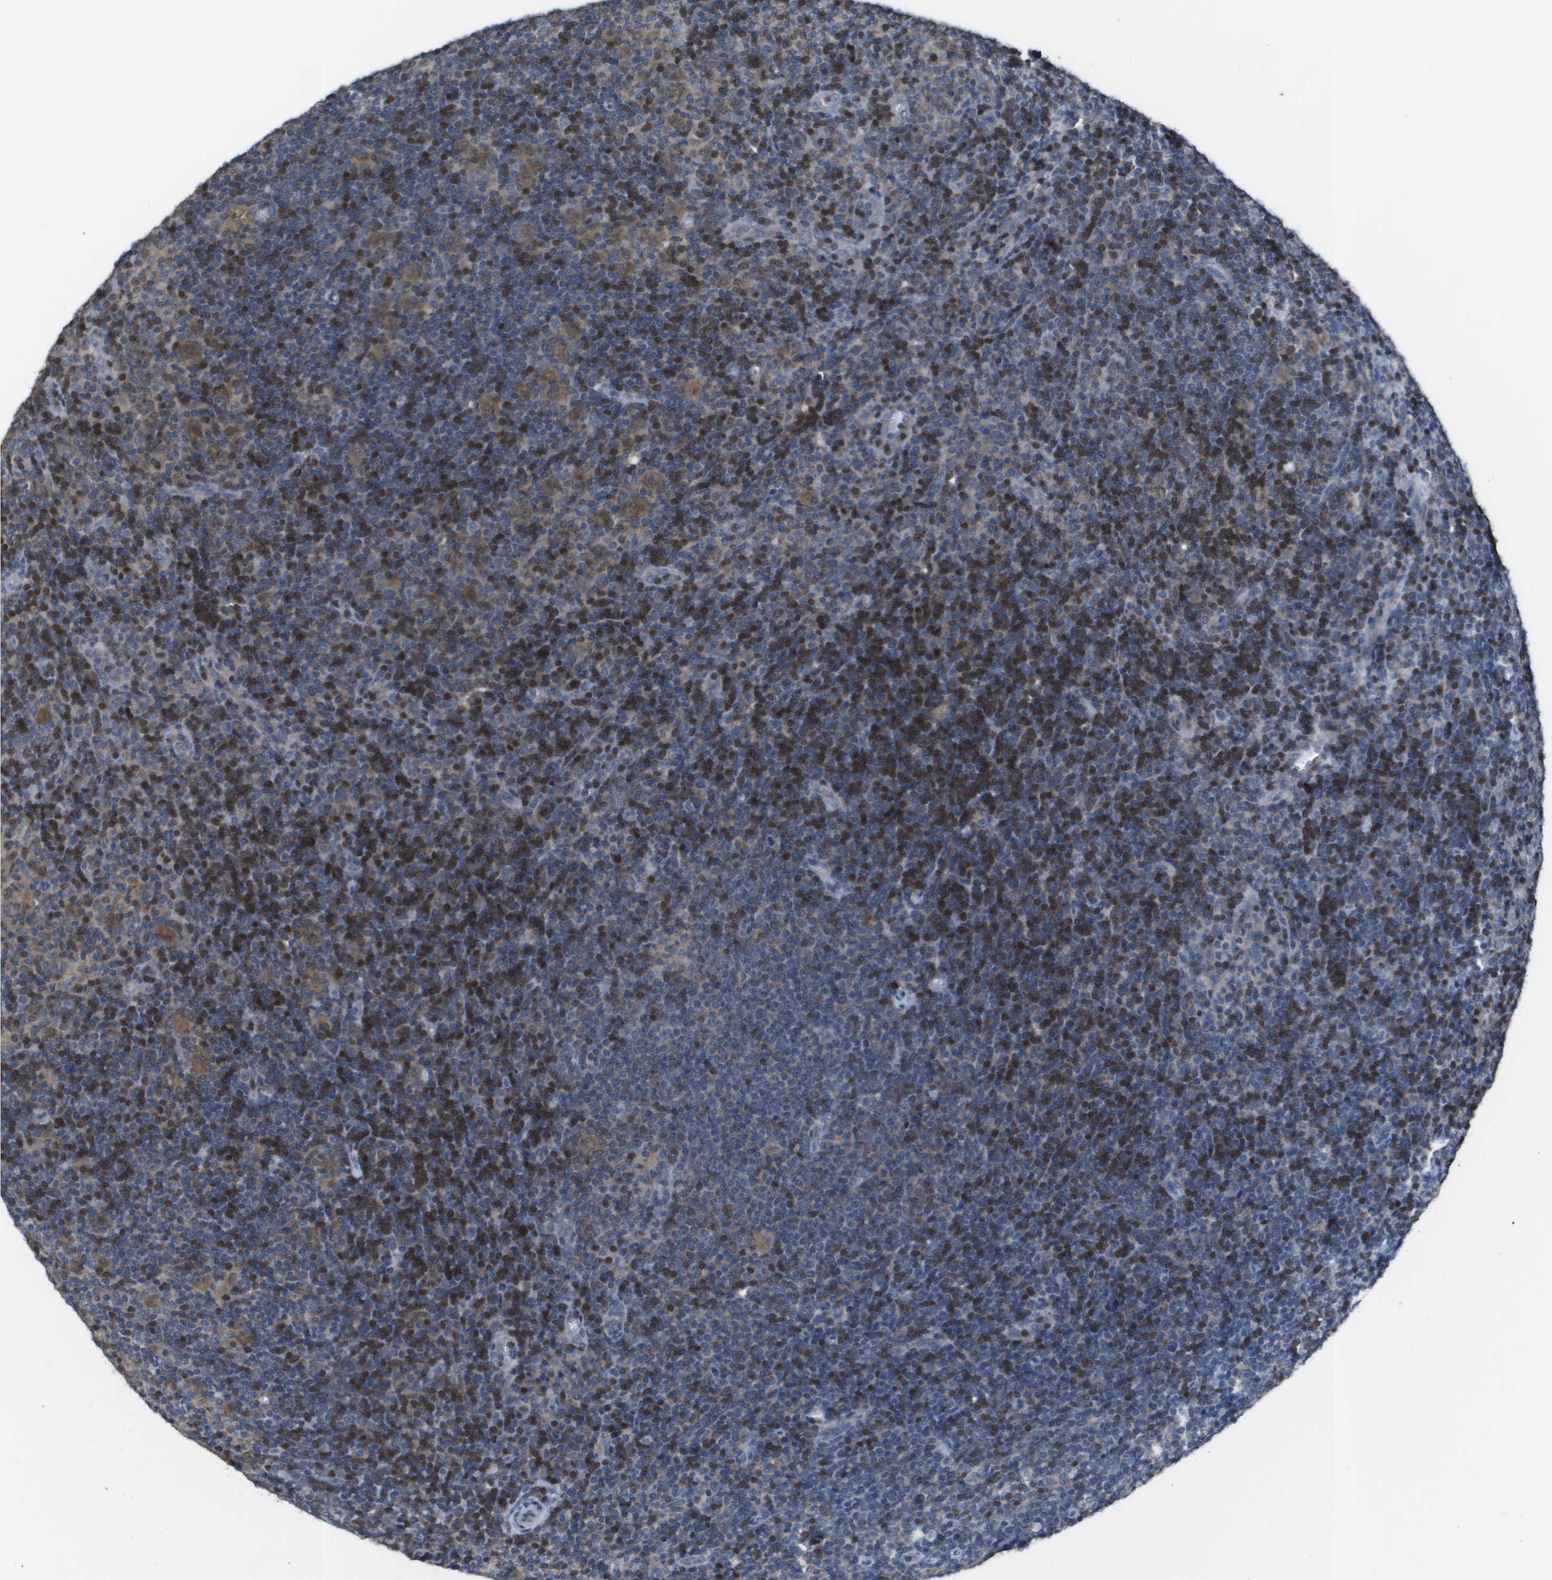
{"staining": {"intensity": "moderate", "quantity": ">75%", "location": "cytoplasmic/membranous"}, "tissue": "lymphoma", "cell_type": "Tumor cells", "image_type": "cancer", "snomed": [{"axis": "morphology", "description": "Hodgkin's disease, NOS"}, {"axis": "topography", "description": "Lymph node"}], "caption": "Protein expression analysis of Hodgkin's disease shows moderate cytoplasmic/membranous positivity in approximately >75% of tumor cells.", "gene": "CAMK4", "patient": {"sex": "female", "age": 57}}